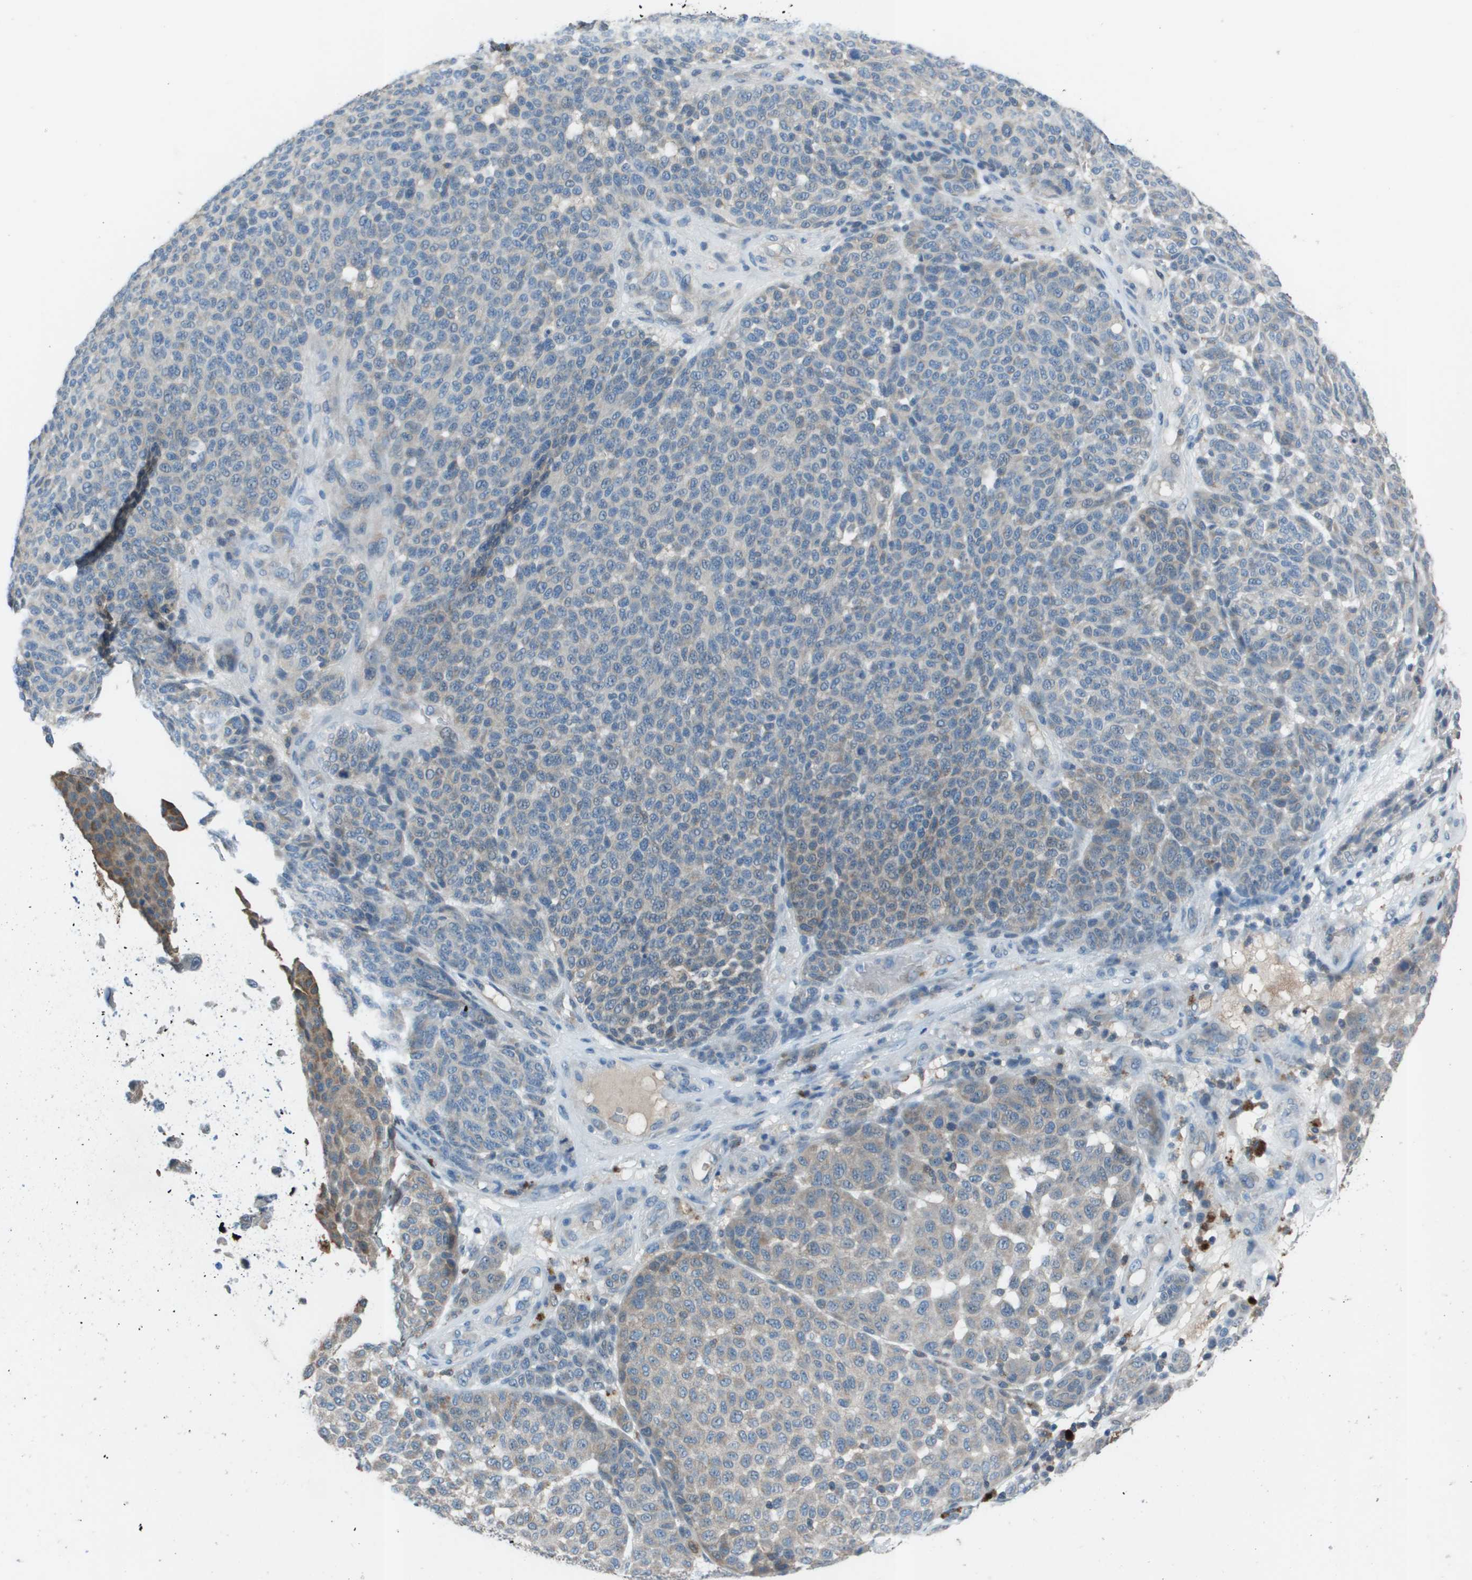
{"staining": {"intensity": "weak", "quantity": "<25%", "location": "cytoplasmic/membranous"}, "tissue": "melanoma", "cell_type": "Tumor cells", "image_type": "cancer", "snomed": [{"axis": "morphology", "description": "Malignant melanoma, NOS"}, {"axis": "topography", "description": "Skin"}], "caption": "Micrograph shows no protein staining in tumor cells of malignant melanoma tissue.", "gene": "CAMK4", "patient": {"sex": "male", "age": 59}}